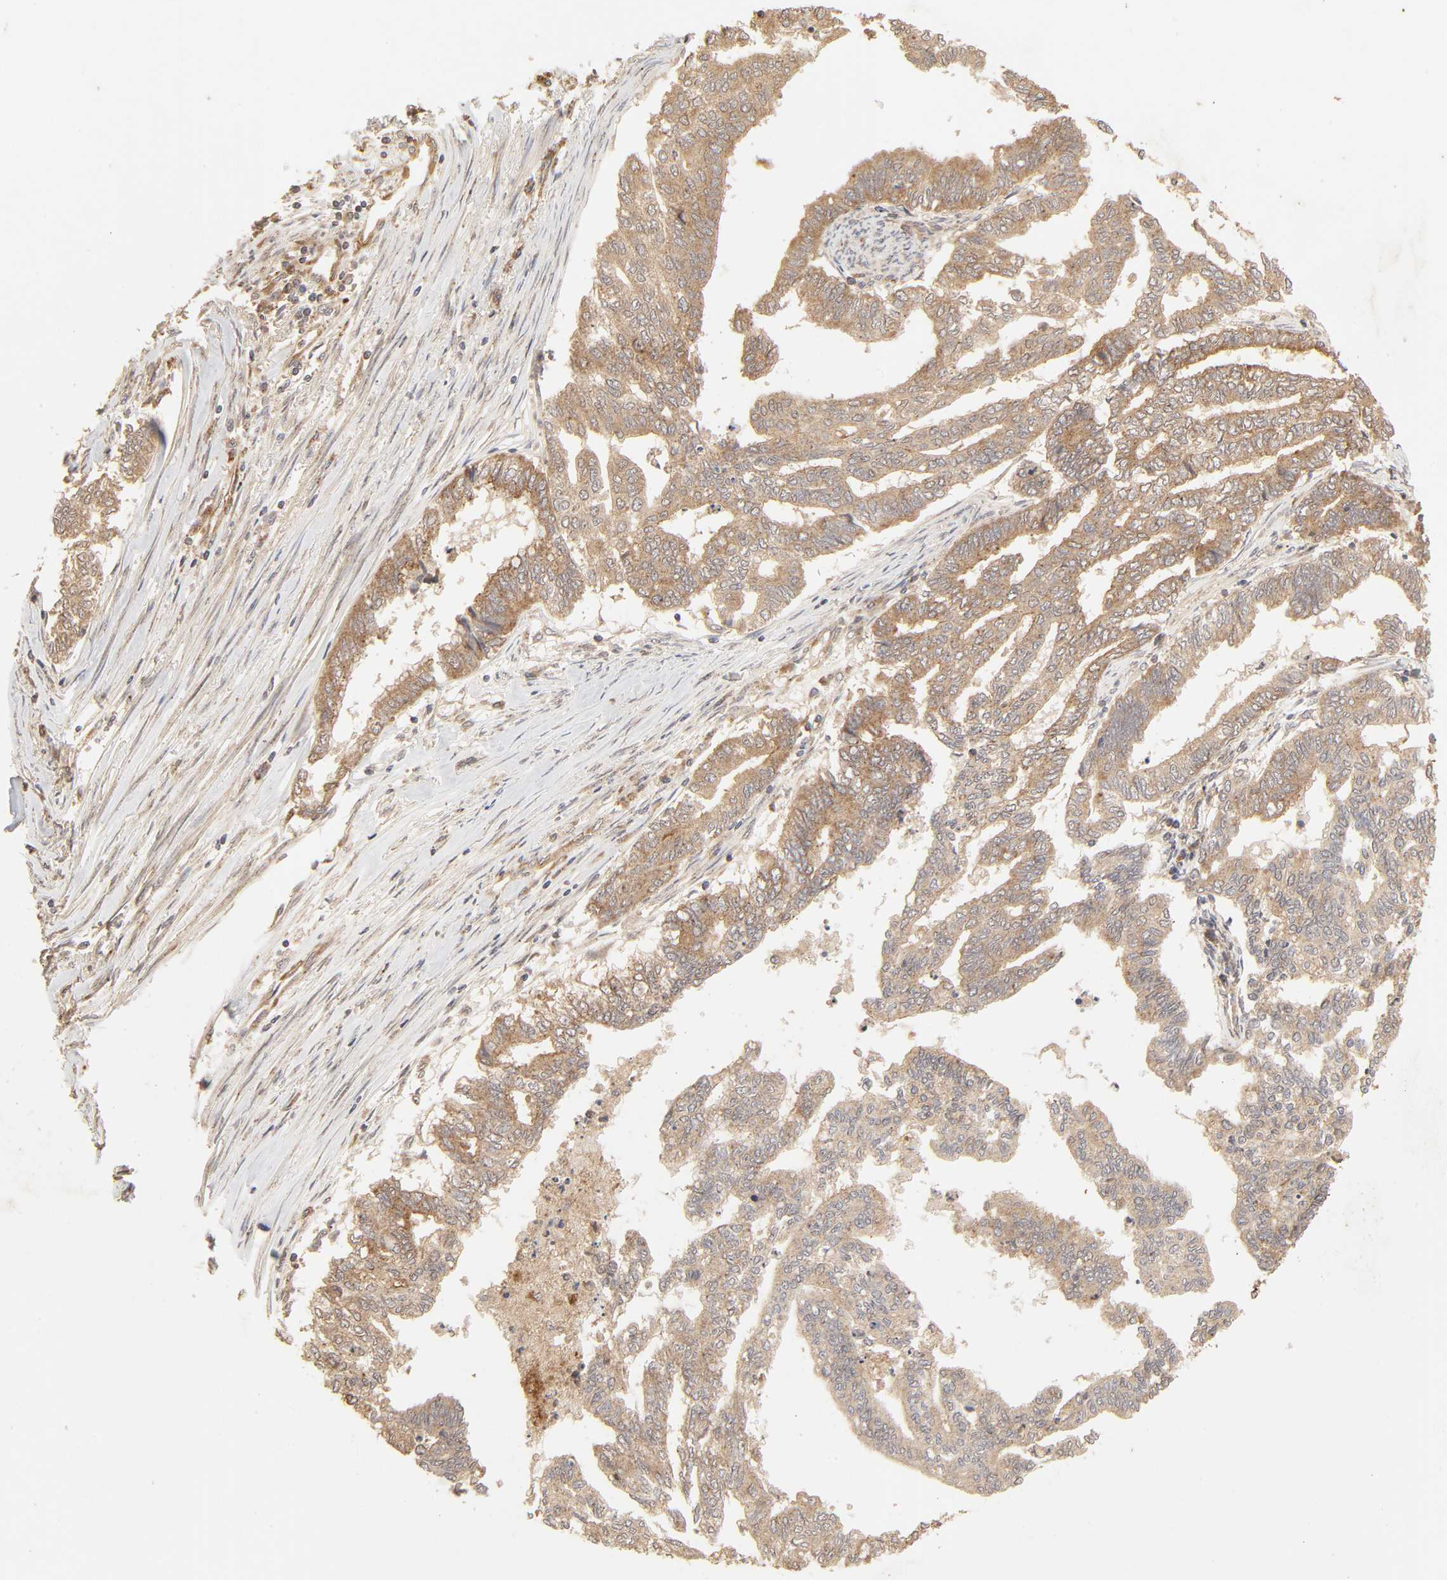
{"staining": {"intensity": "moderate", "quantity": ">75%", "location": "cytoplasmic/membranous"}, "tissue": "endometrial cancer", "cell_type": "Tumor cells", "image_type": "cancer", "snomed": [{"axis": "morphology", "description": "Adenocarcinoma, NOS"}, {"axis": "topography", "description": "Endometrium"}], "caption": "The micrograph displays a brown stain indicating the presence of a protein in the cytoplasmic/membranous of tumor cells in endometrial cancer (adenocarcinoma).", "gene": "EPS8", "patient": {"sex": "female", "age": 79}}